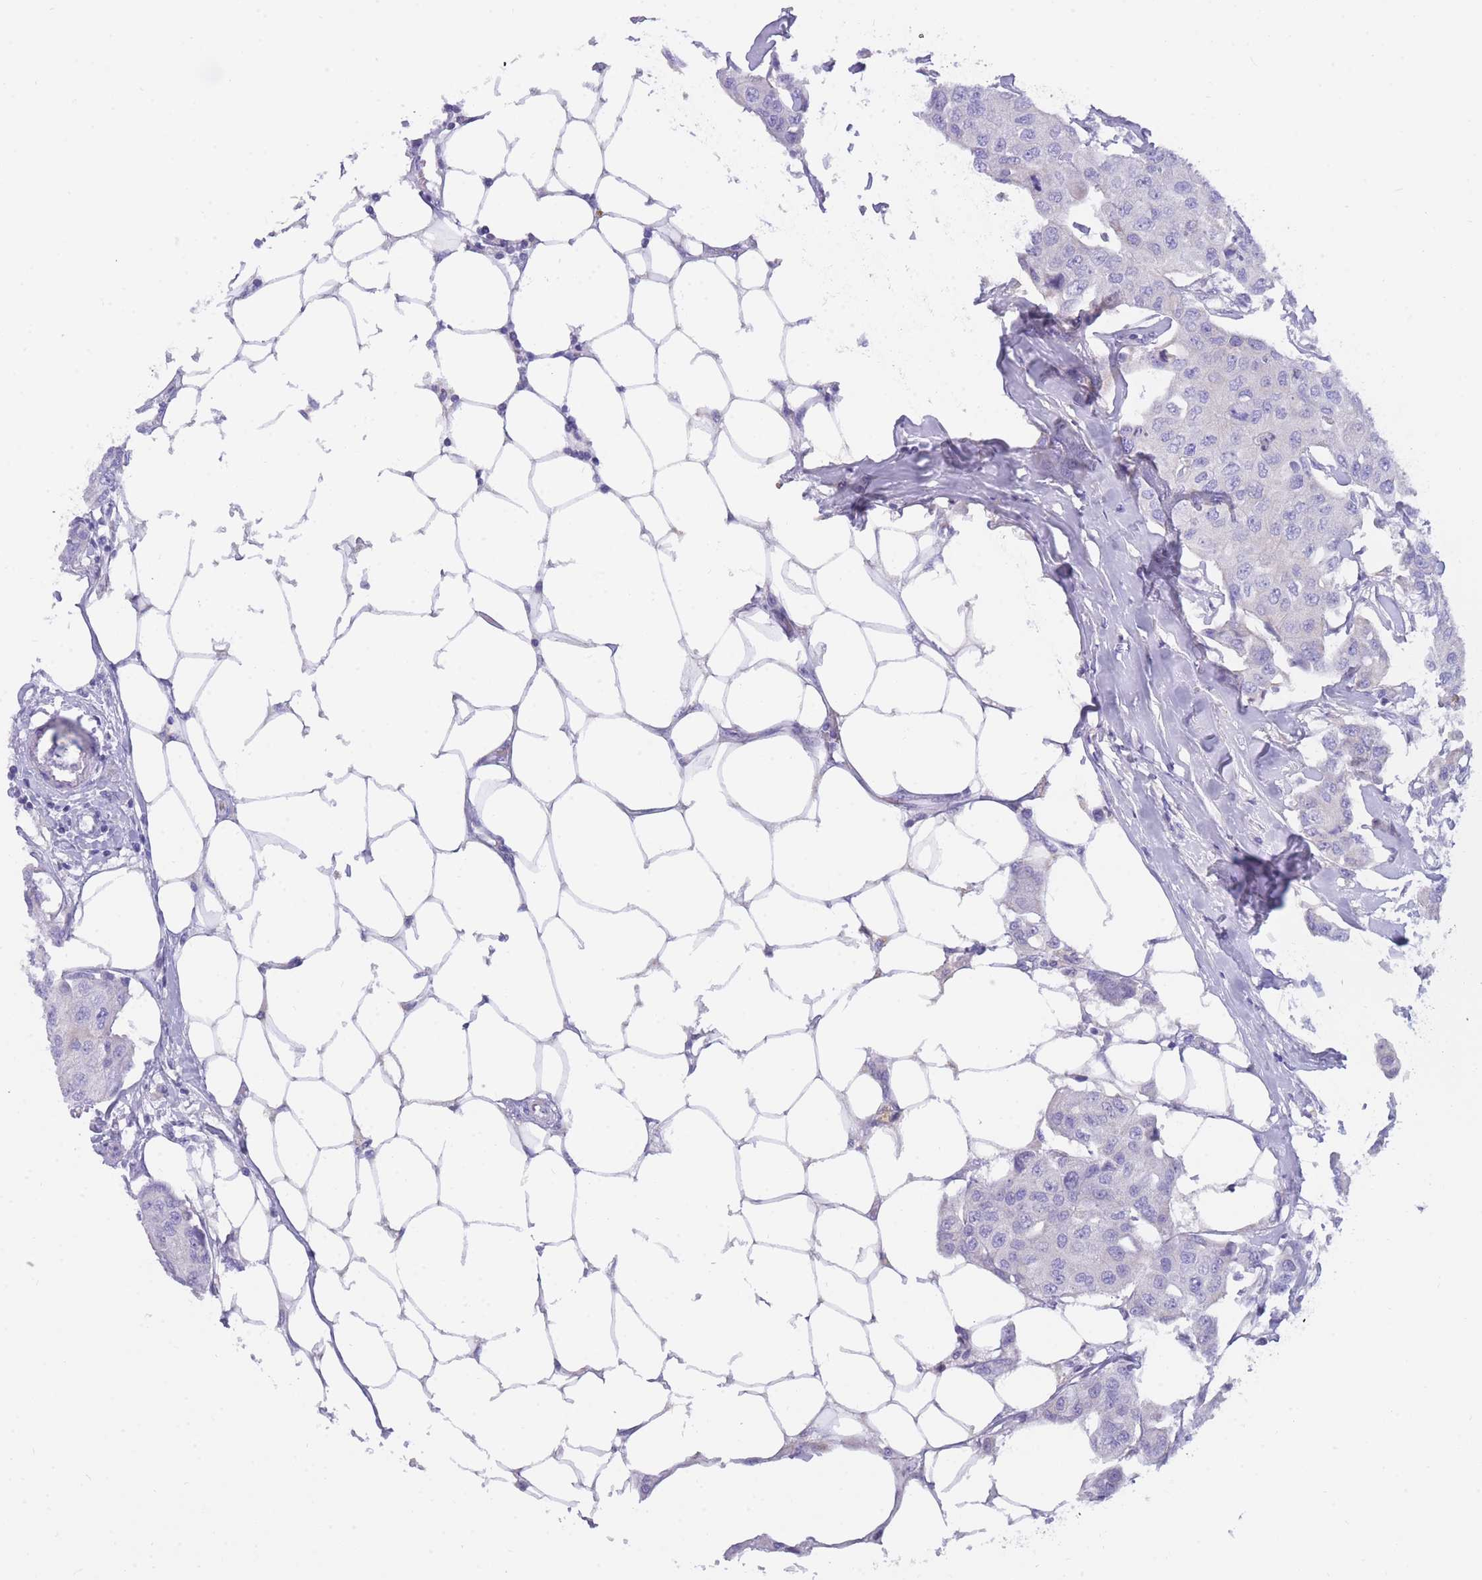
{"staining": {"intensity": "negative", "quantity": "none", "location": "none"}, "tissue": "breast cancer", "cell_type": "Tumor cells", "image_type": "cancer", "snomed": [{"axis": "morphology", "description": "Duct carcinoma"}, {"axis": "topography", "description": "Breast"}, {"axis": "topography", "description": "Lymph node"}], "caption": "Micrograph shows no significant protein positivity in tumor cells of intraductal carcinoma (breast).", "gene": "INTS2", "patient": {"sex": "female", "age": 80}}